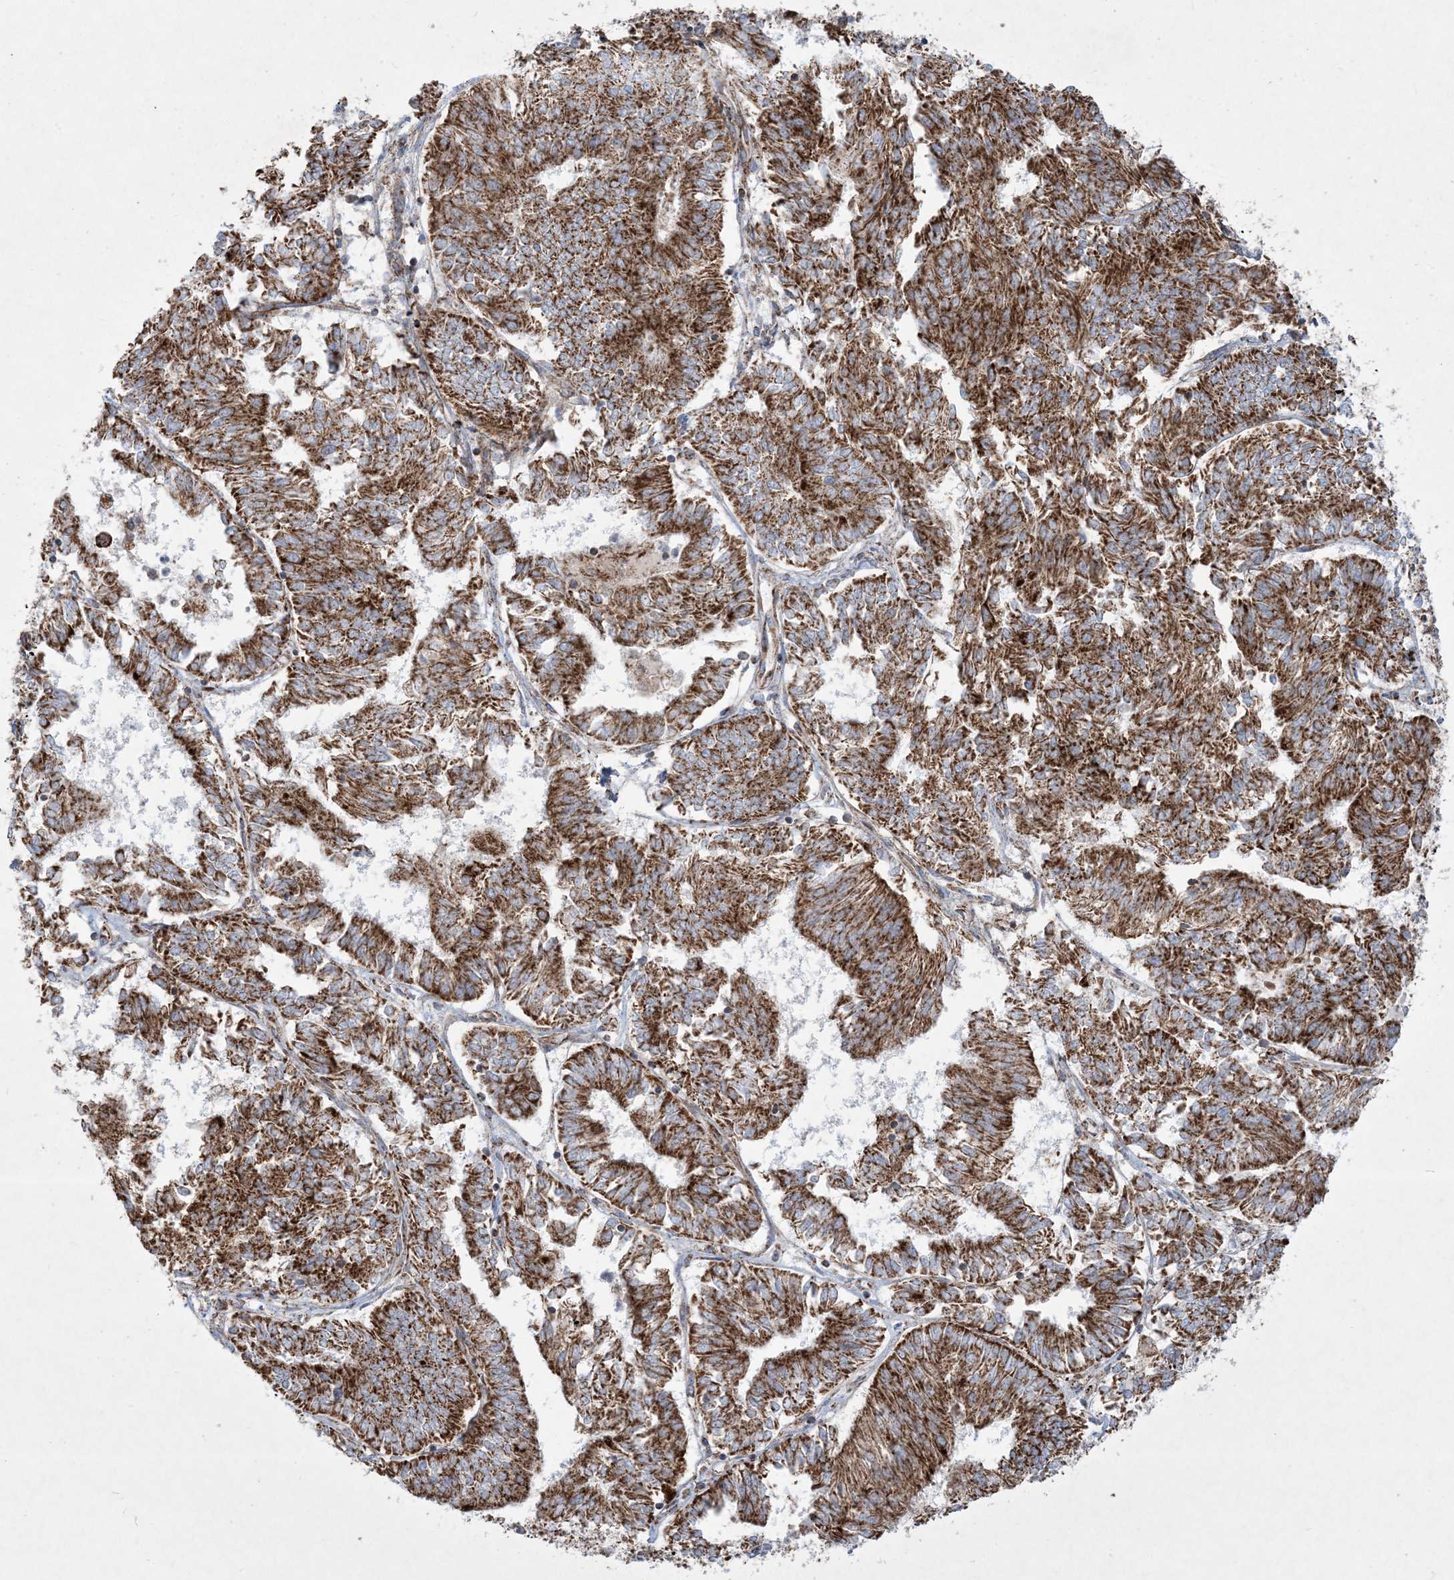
{"staining": {"intensity": "strong", "quantity": ">75%", "location": "cytoplasmic/membranous"}, "tissue": "endometrial cancer", "cell_type": "Tumor cells", "image_type": "cancer", "snomed": [{"axis": "morphology", "description": "Adenocarcinoma, NOS"}, {"axis": "topography", "description": "Endometrium"}], "caption": "There is high levels of strong cytoplasmic/membranous staining in tumor cells of endometrial cancer (adenocarcinoma), as demonstrated by immunohistochemical staining (brown color).", "gene": "BEND4", "patient": {"sex": "female", "age": 58}}